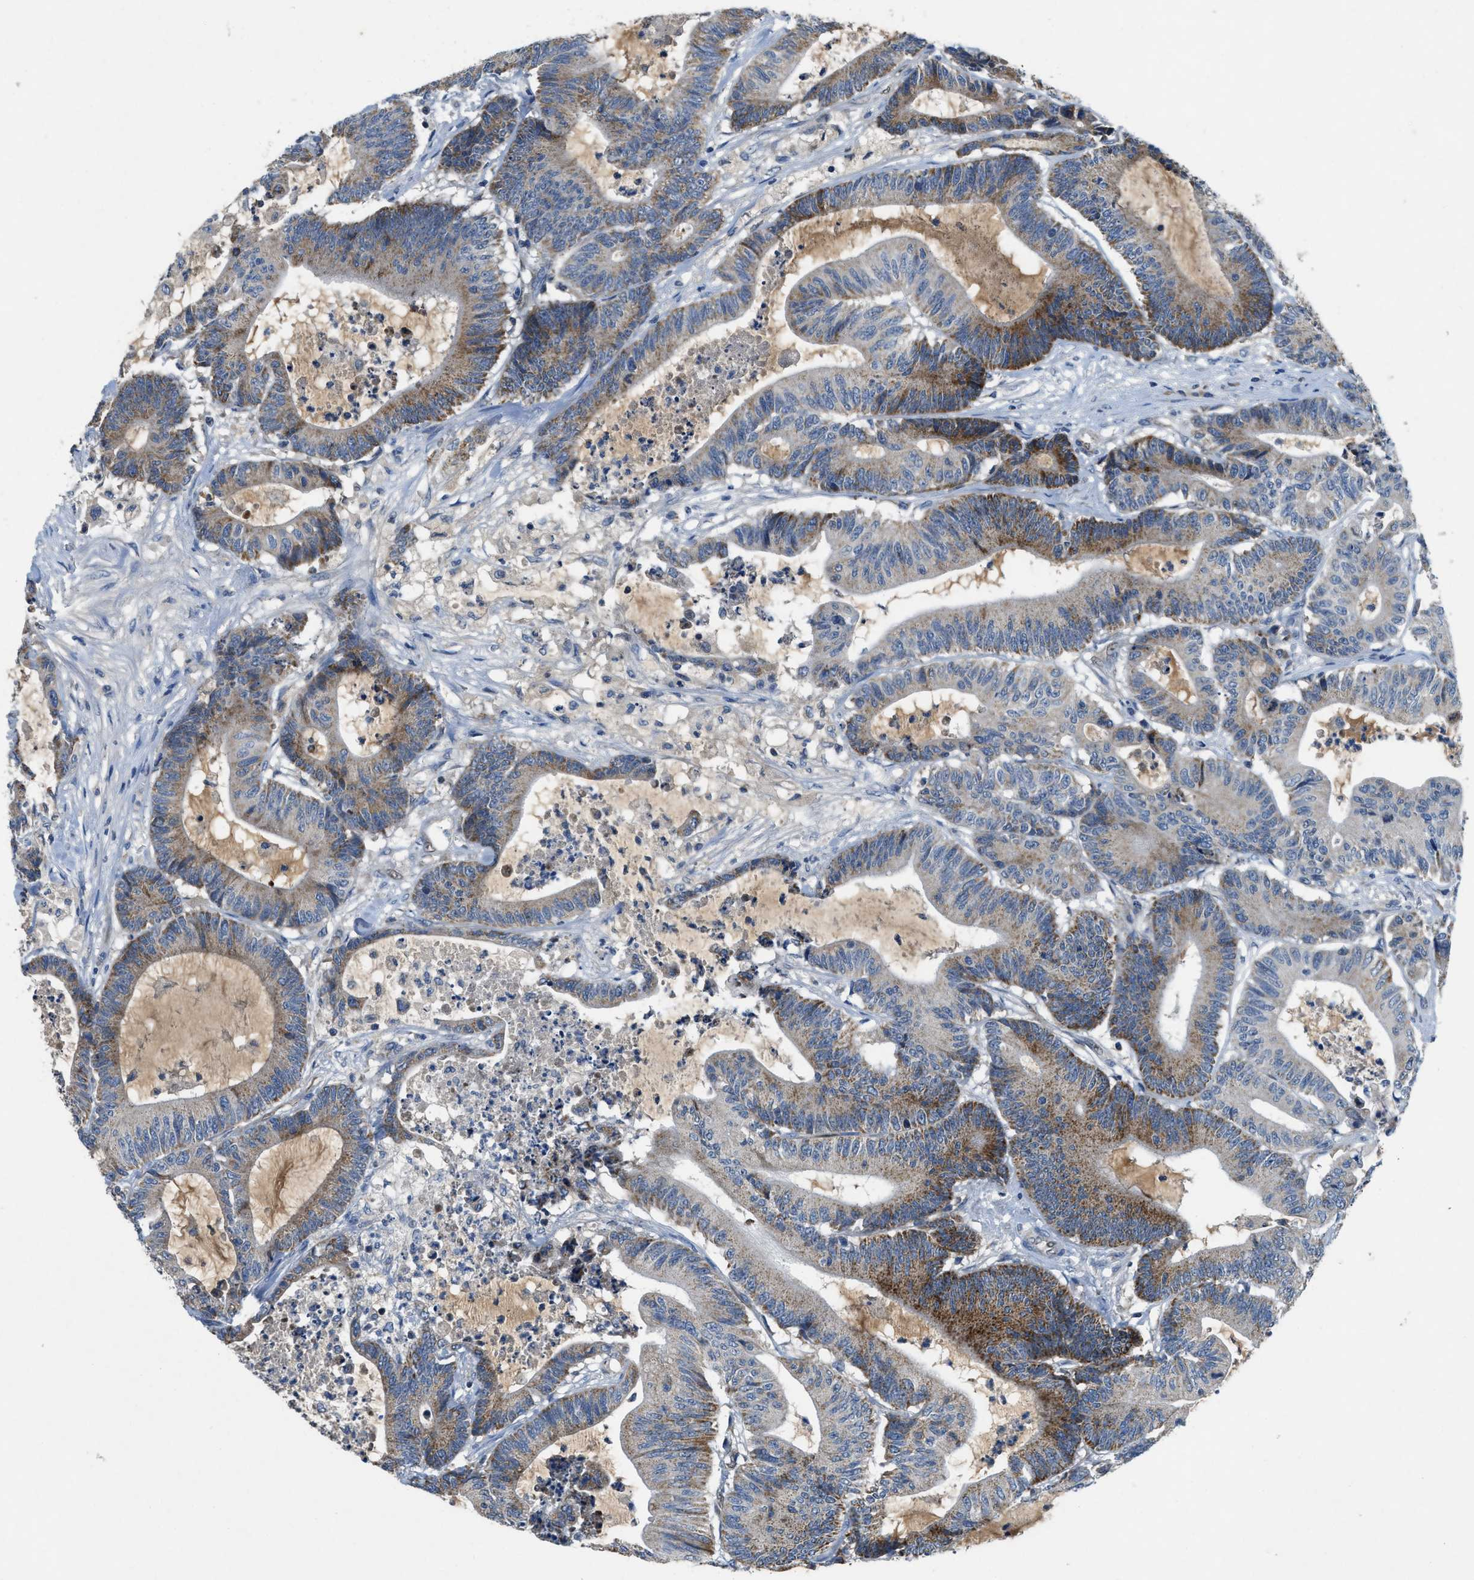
{"staining": {"intensity": "moderate", "quantity": ">75%", "location": "cytoplasmic/membranous"}, "tissue": "colorectal cancer", "cell_type": "Tumor cells", "image_type": "cancer", "snomed": [{"axis": "morphology", "description": "Adenocarcinoma, NOS"}, {"axis": "topography", "description": "Colon"}], "caption": "IHC (DAB (3,3'-diaminobenzidine)) staining of adenocarcinoma (colorectal) displays moderate cytoplasmic/membranous protein expression in about >75% of tumor cells. The protein is shown in brown color, while the nuclei are stained blue.", "gene": "PNKD", "patient": {"sex": "female", "age": 84}}